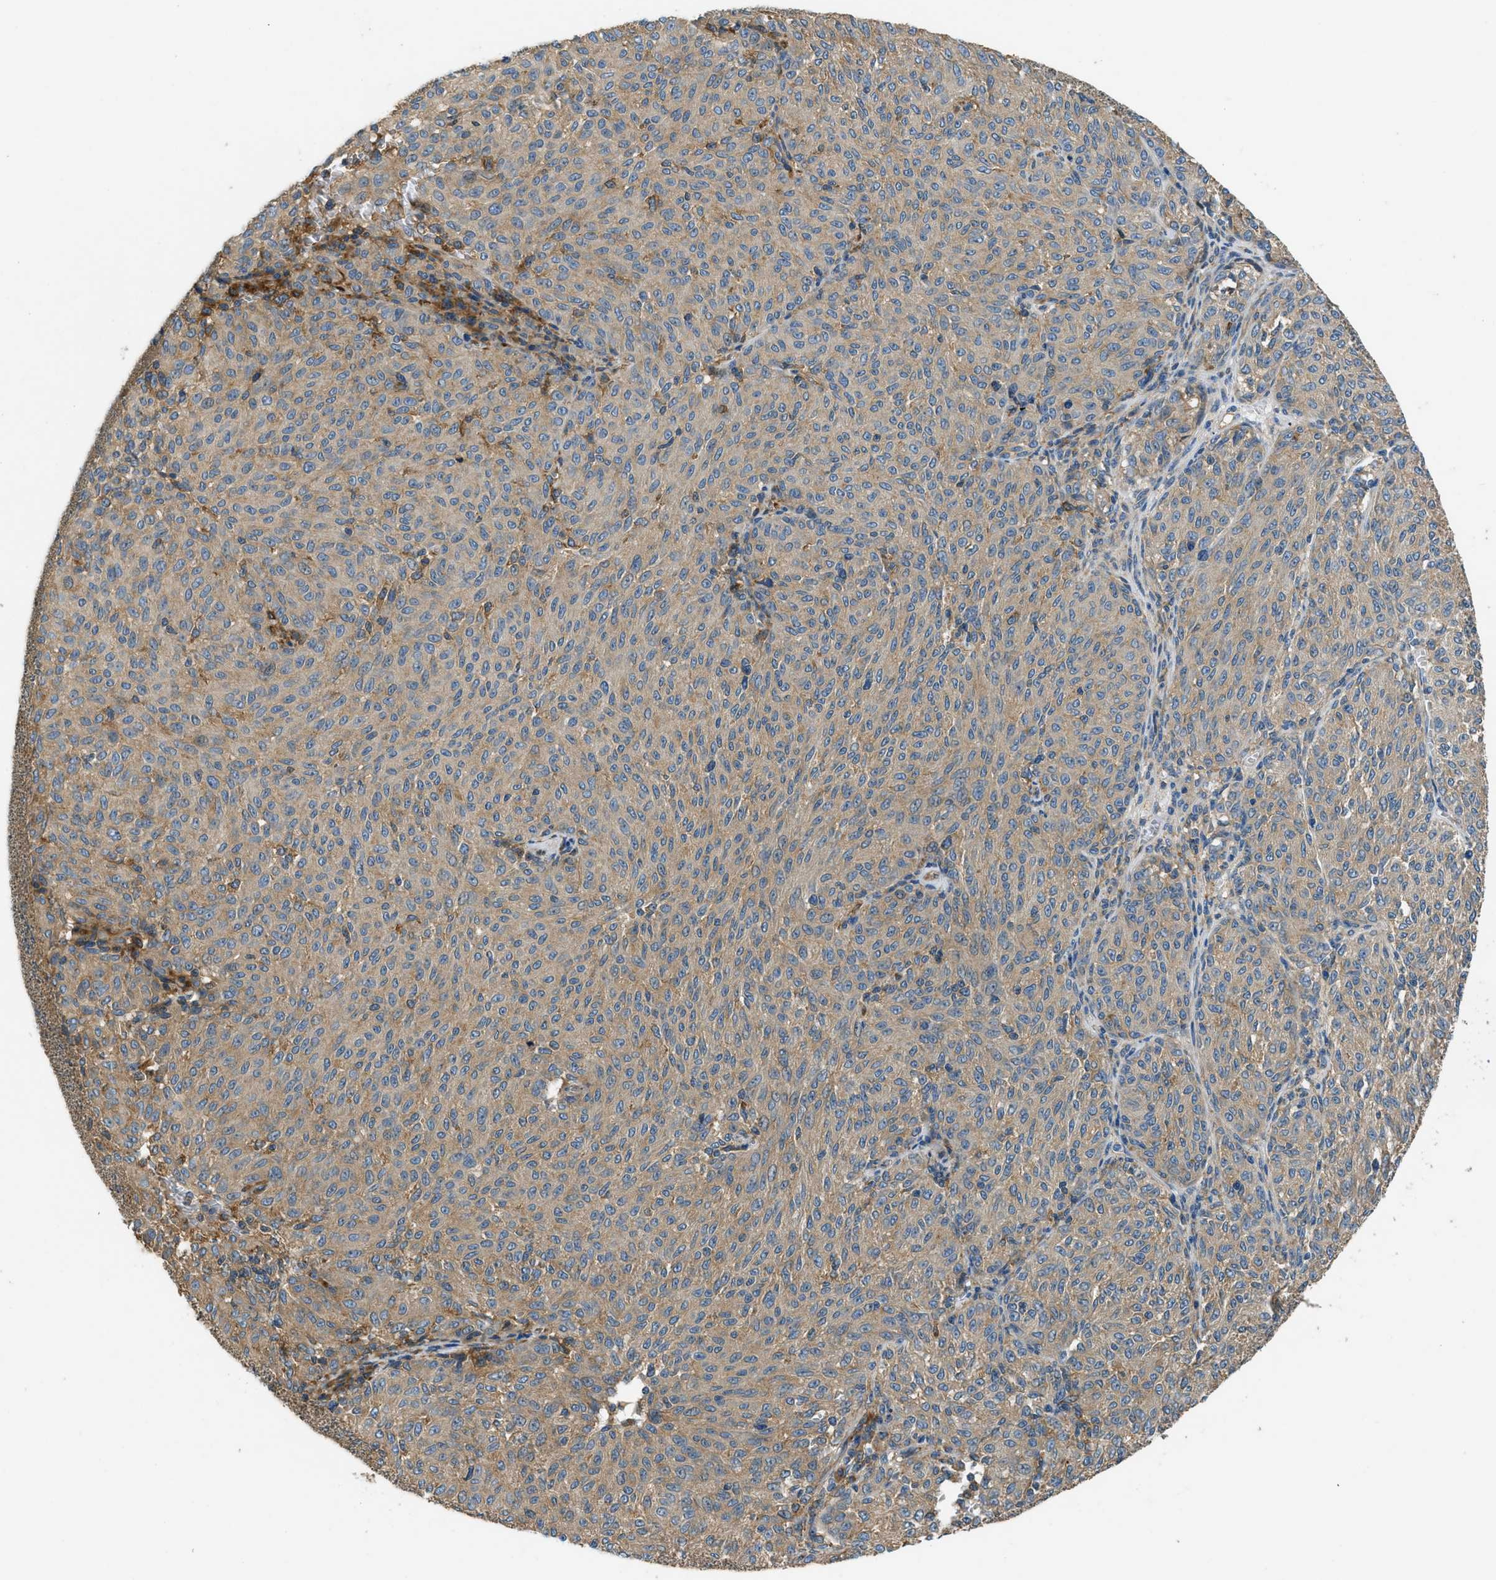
{"staining": {"intensity": "moderate", "quantity": ">75%", "location": "cytoplasmic/membranous"}, "tissue": "melanoma", "cell_type": "Tumor cells", "image_type": "cancer", "snomed": [{"axis": "morphology", "description": "Malignant melanoma, NOS"}, {"axis": "topography", "description": "Skin"}], "caption": "Melanoma stained with IHC exhibits moderate cytoplasmic/membranous staining in about >75% of tumor cells.", "gene": "GIMAP8", "patient": {"sex": "female", "age": 72}}